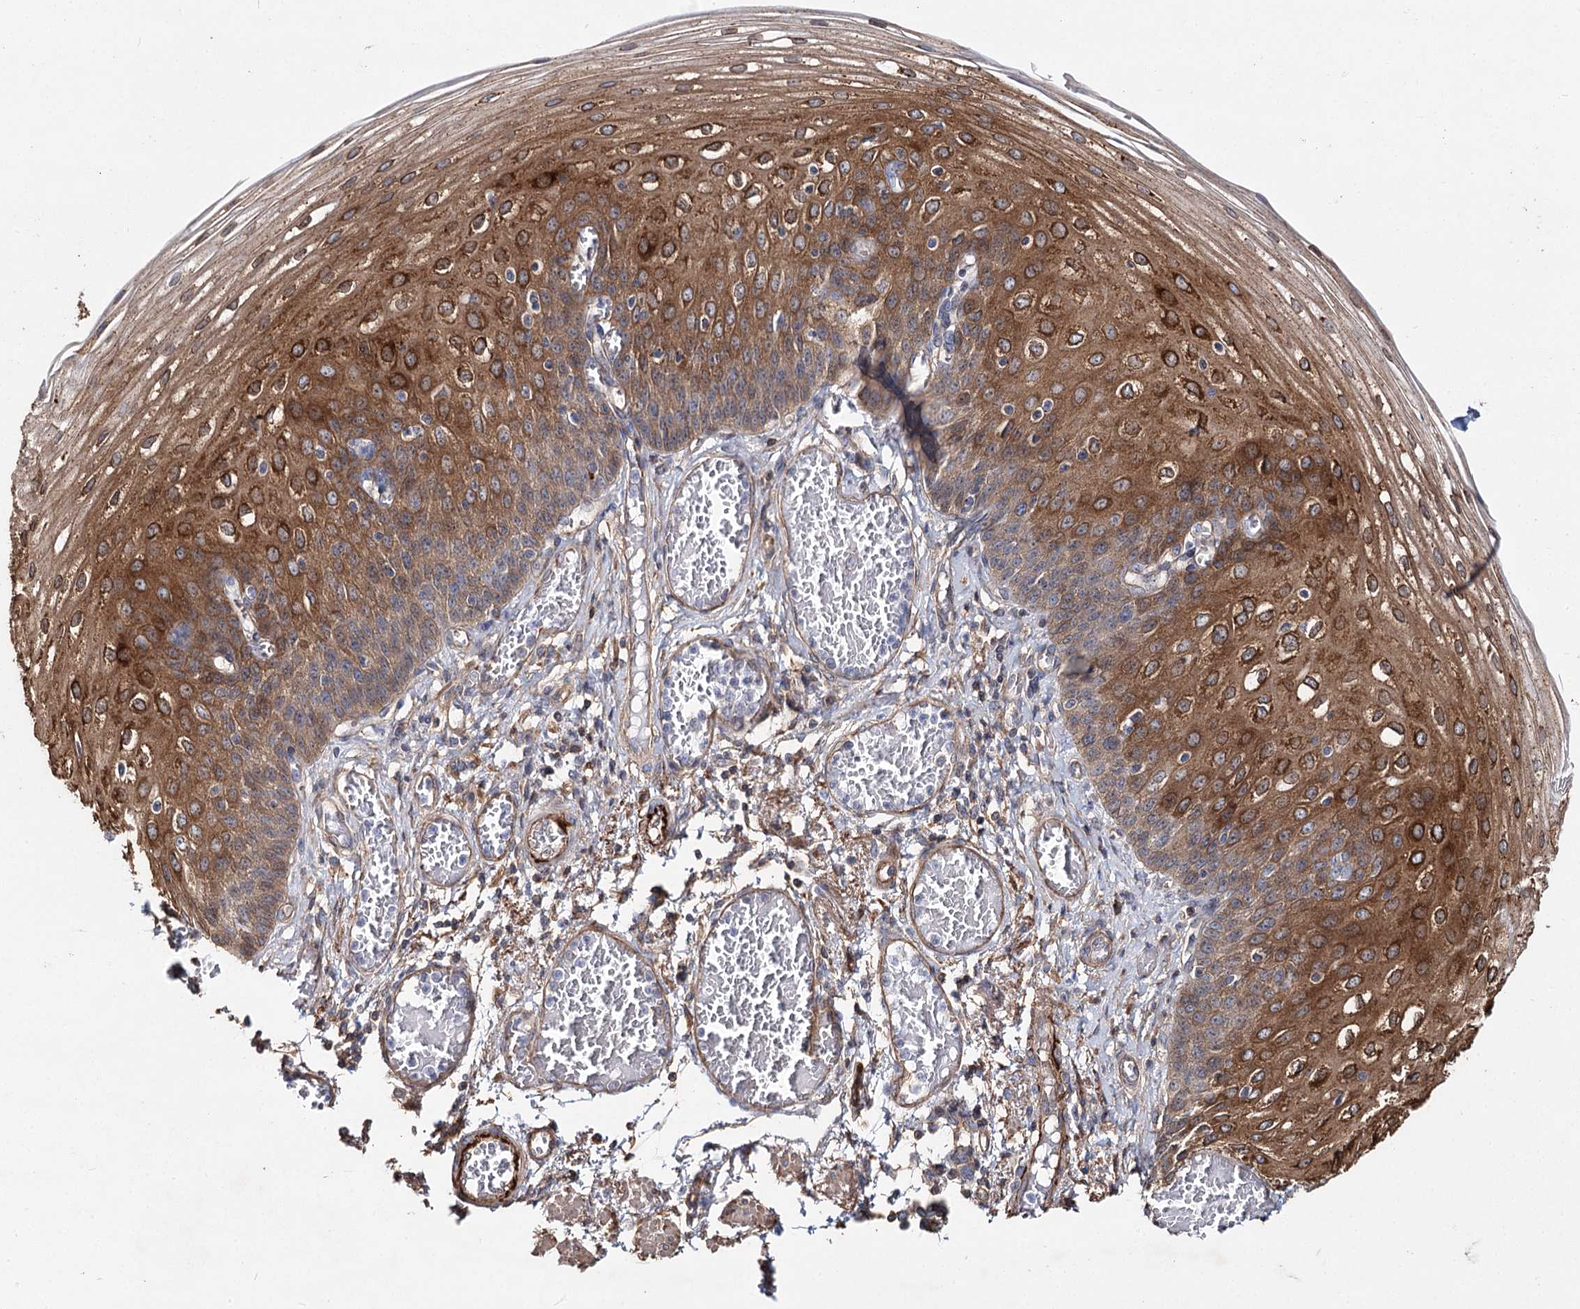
{"staining": {"intensity": "moderate", "quantity": "25%-75%", "location": "cytoplasmic/membranous"}, "tissue": "esophagus", "cell_type": "Squamous epithelial cells", "image_type": "normal", "snomed": [{"axis": "morphology", "description": "Normal tissue, NOS"}, {"axis": "topography", "description": "Esophagus"}], "caption": "Immunohistochemical staining of unremarkable human esophagus demonstrates 25%-75% levels of moderate cytoplasmic/membranous protein expression in about 25%-75% of squamous epithelial cells.", "gene": "TMEM218", "patient": {"sex": "male", "age": 81}}